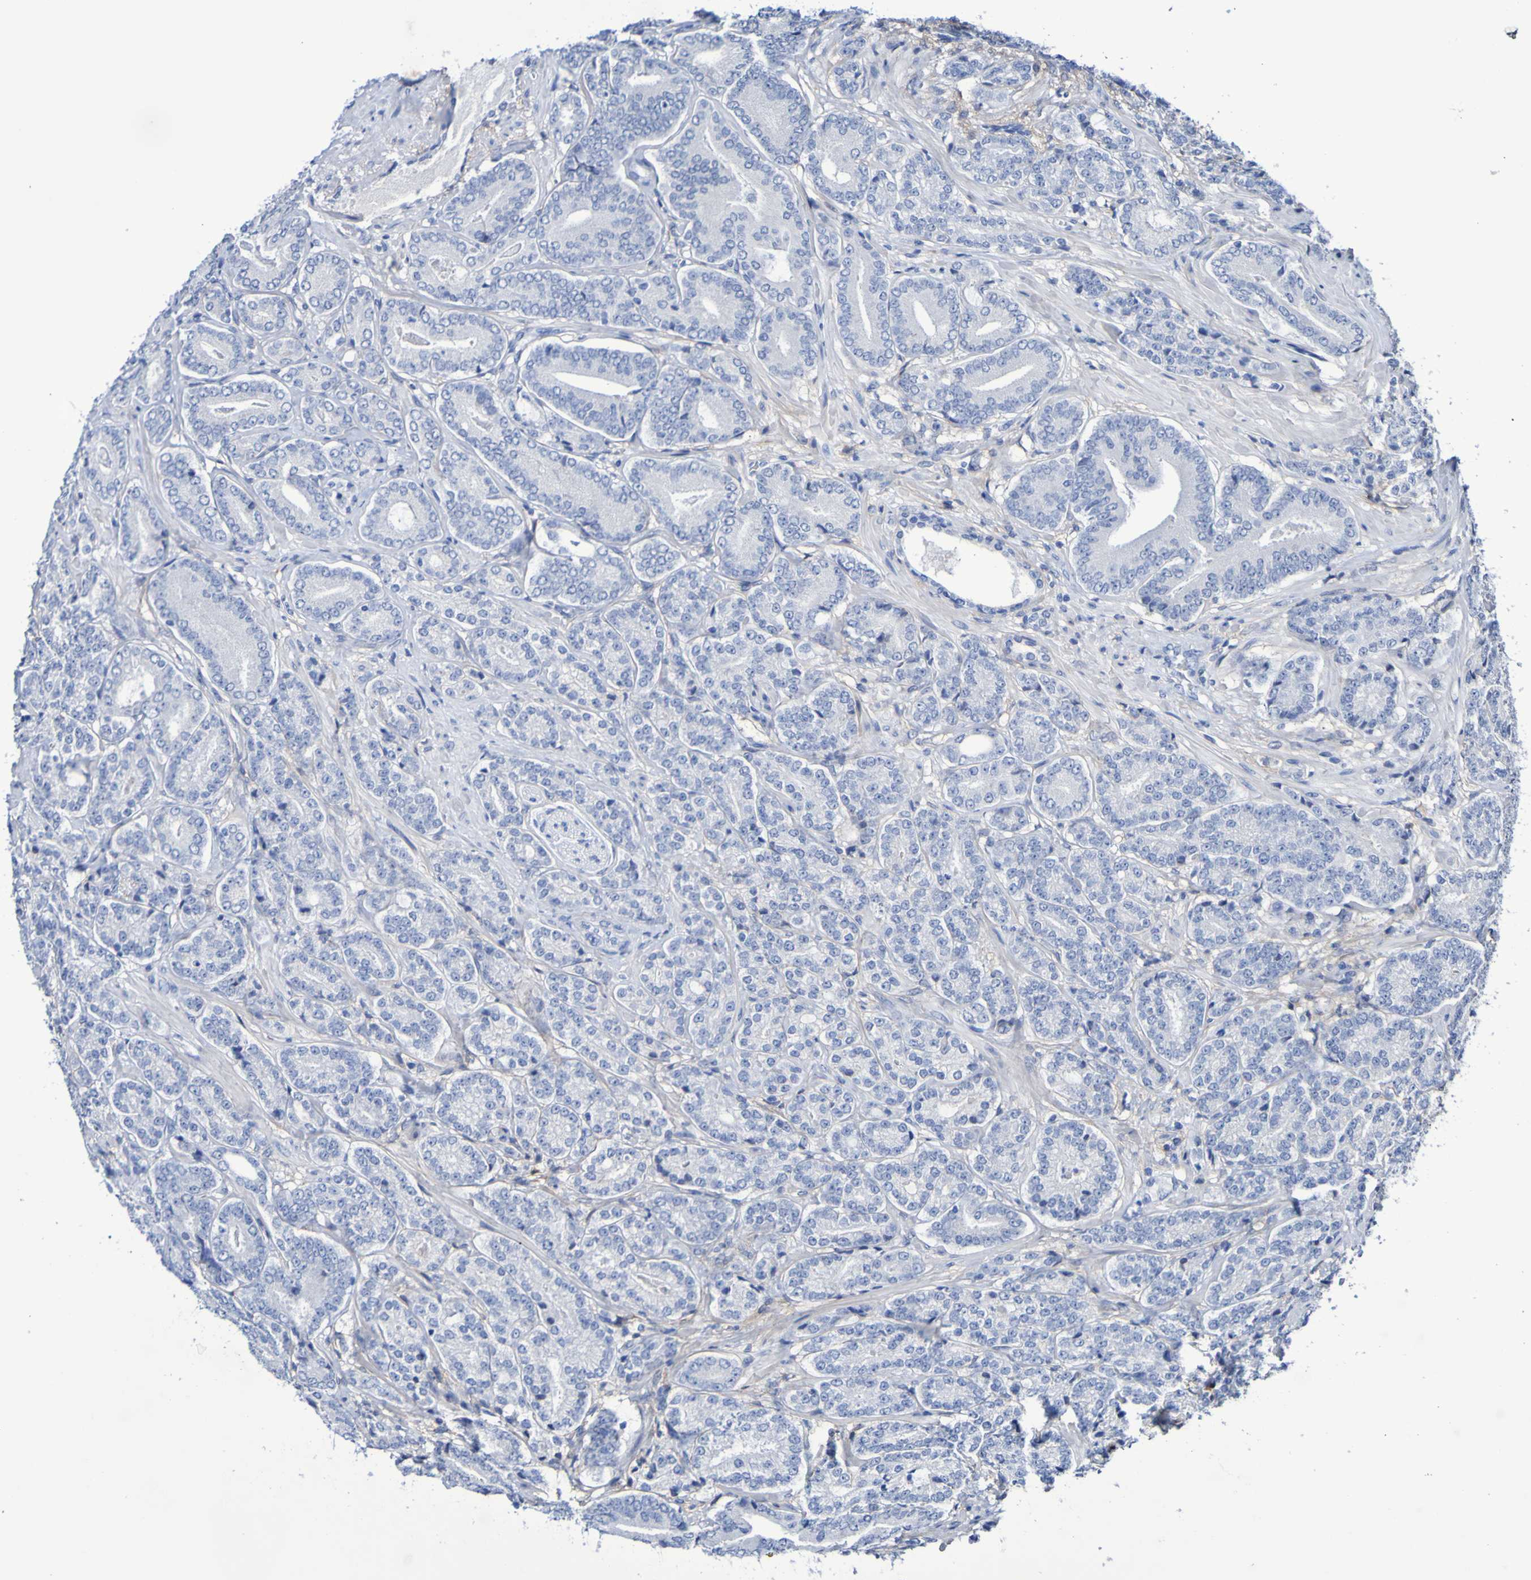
{"staining": {"intensity": "negative", "quantity": "none", "location": "none"}, "tissue": "prostate cancer", "cell_type": "Tumor cells", "image_type": "cancer", "snomed": [{"axis": "morphology", "description": "Adenocarcinoma, High grade"}, {"axis": "topography", "description": "Prostate"}], "caption": "This is an IHC photomicrograph of human high-grade adenocarcinoma (prostate). There is no expression in tumor cells.", "gene": "SGCB", "patient": {"sex": "male", "age": 61}}